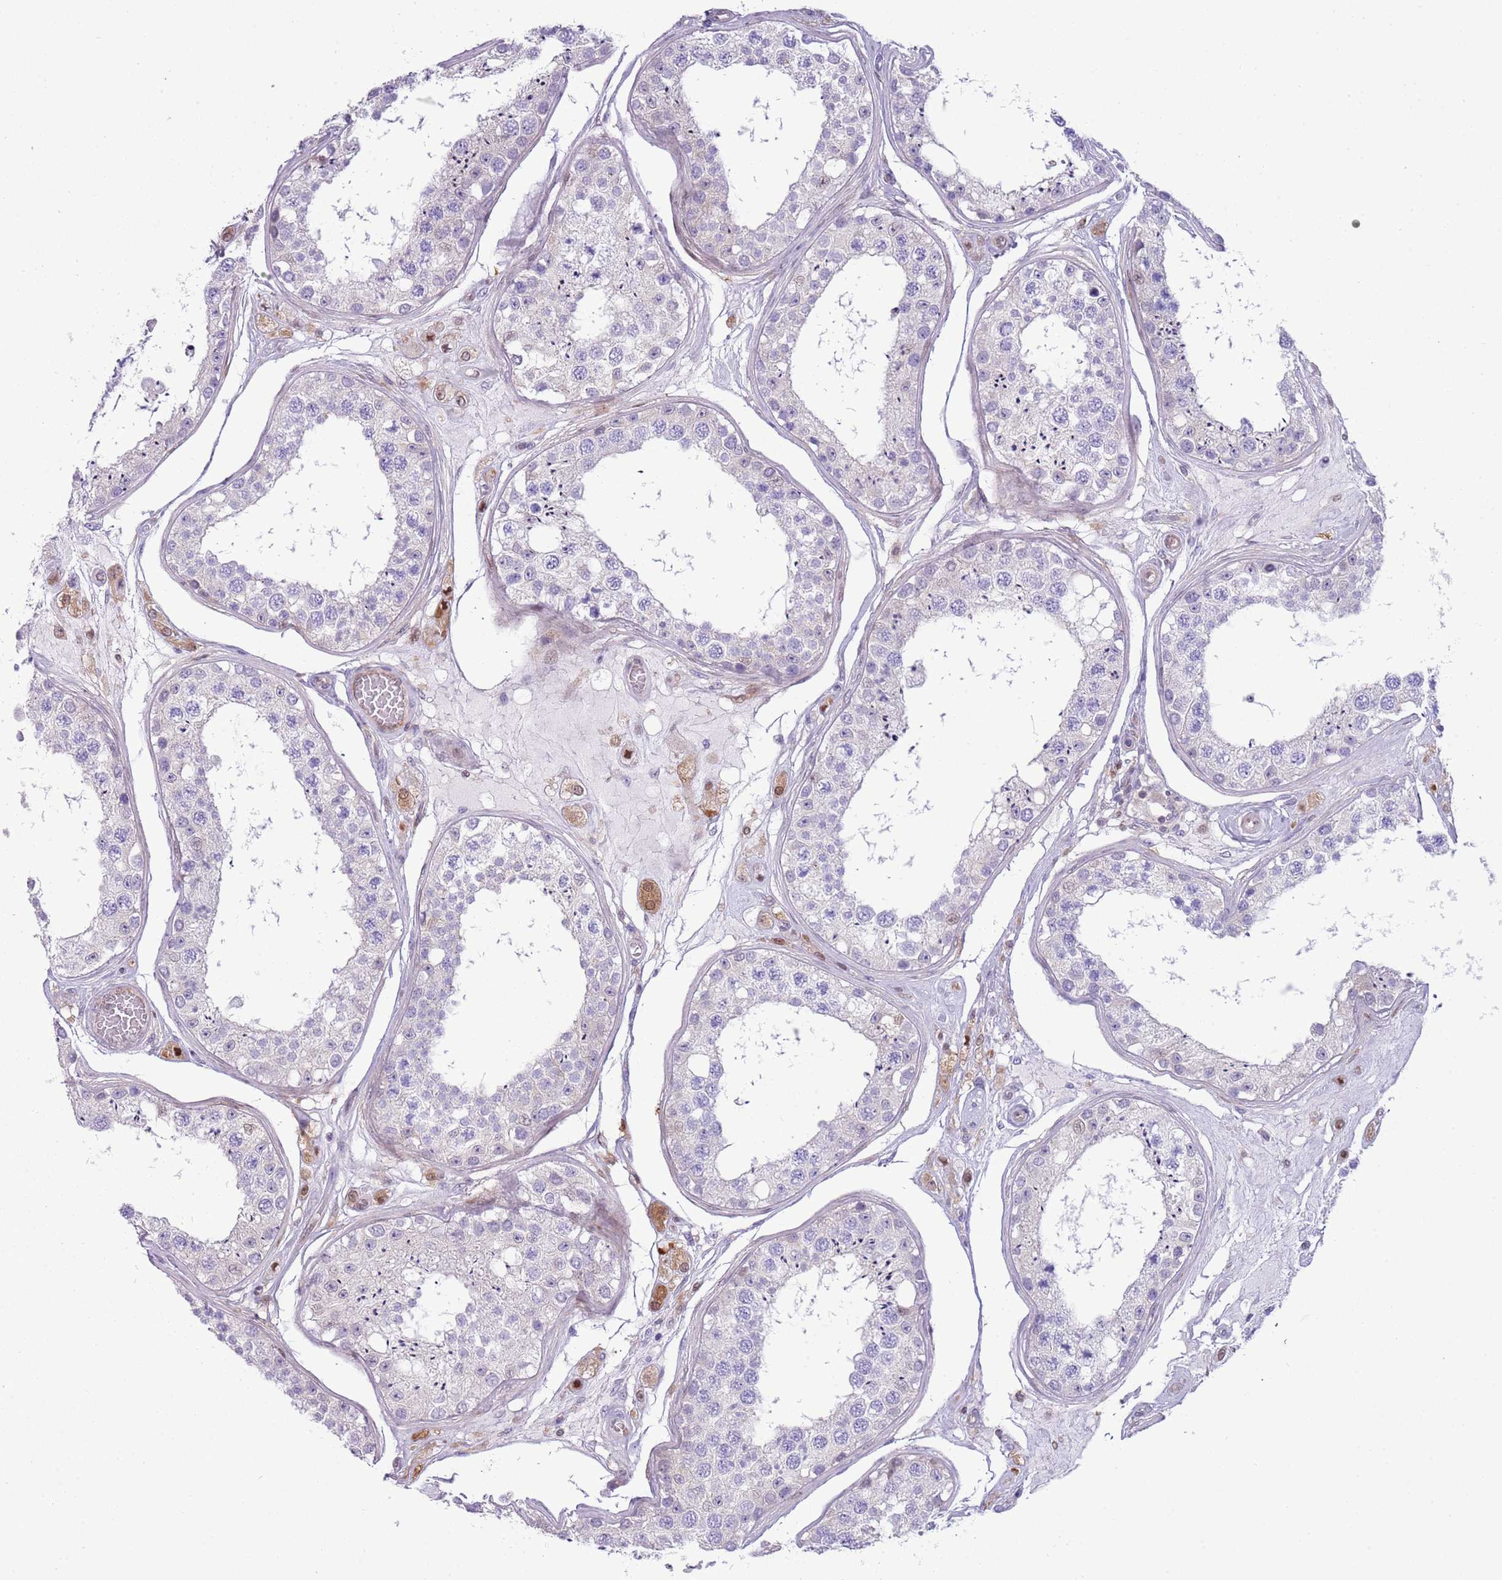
{"staining": {"intensity": "negative", "quantity": "none", "location": "none"}, "tissue": "testis", "cell_type": "Cells in seminiferous ducts", "image_type": "normal", "snomed": [{"axis": "morphology", "description": "Normal tissue, NOS"}, {"axis": "topography", "description": "Testis"}], "caption": "Immunohistochemical staining of unremarkable human testis exhibits no significant staining in cells in seminiferous ducts.", "gene": "NBPF4", "patient": {"sex": "male", "age": 25}}